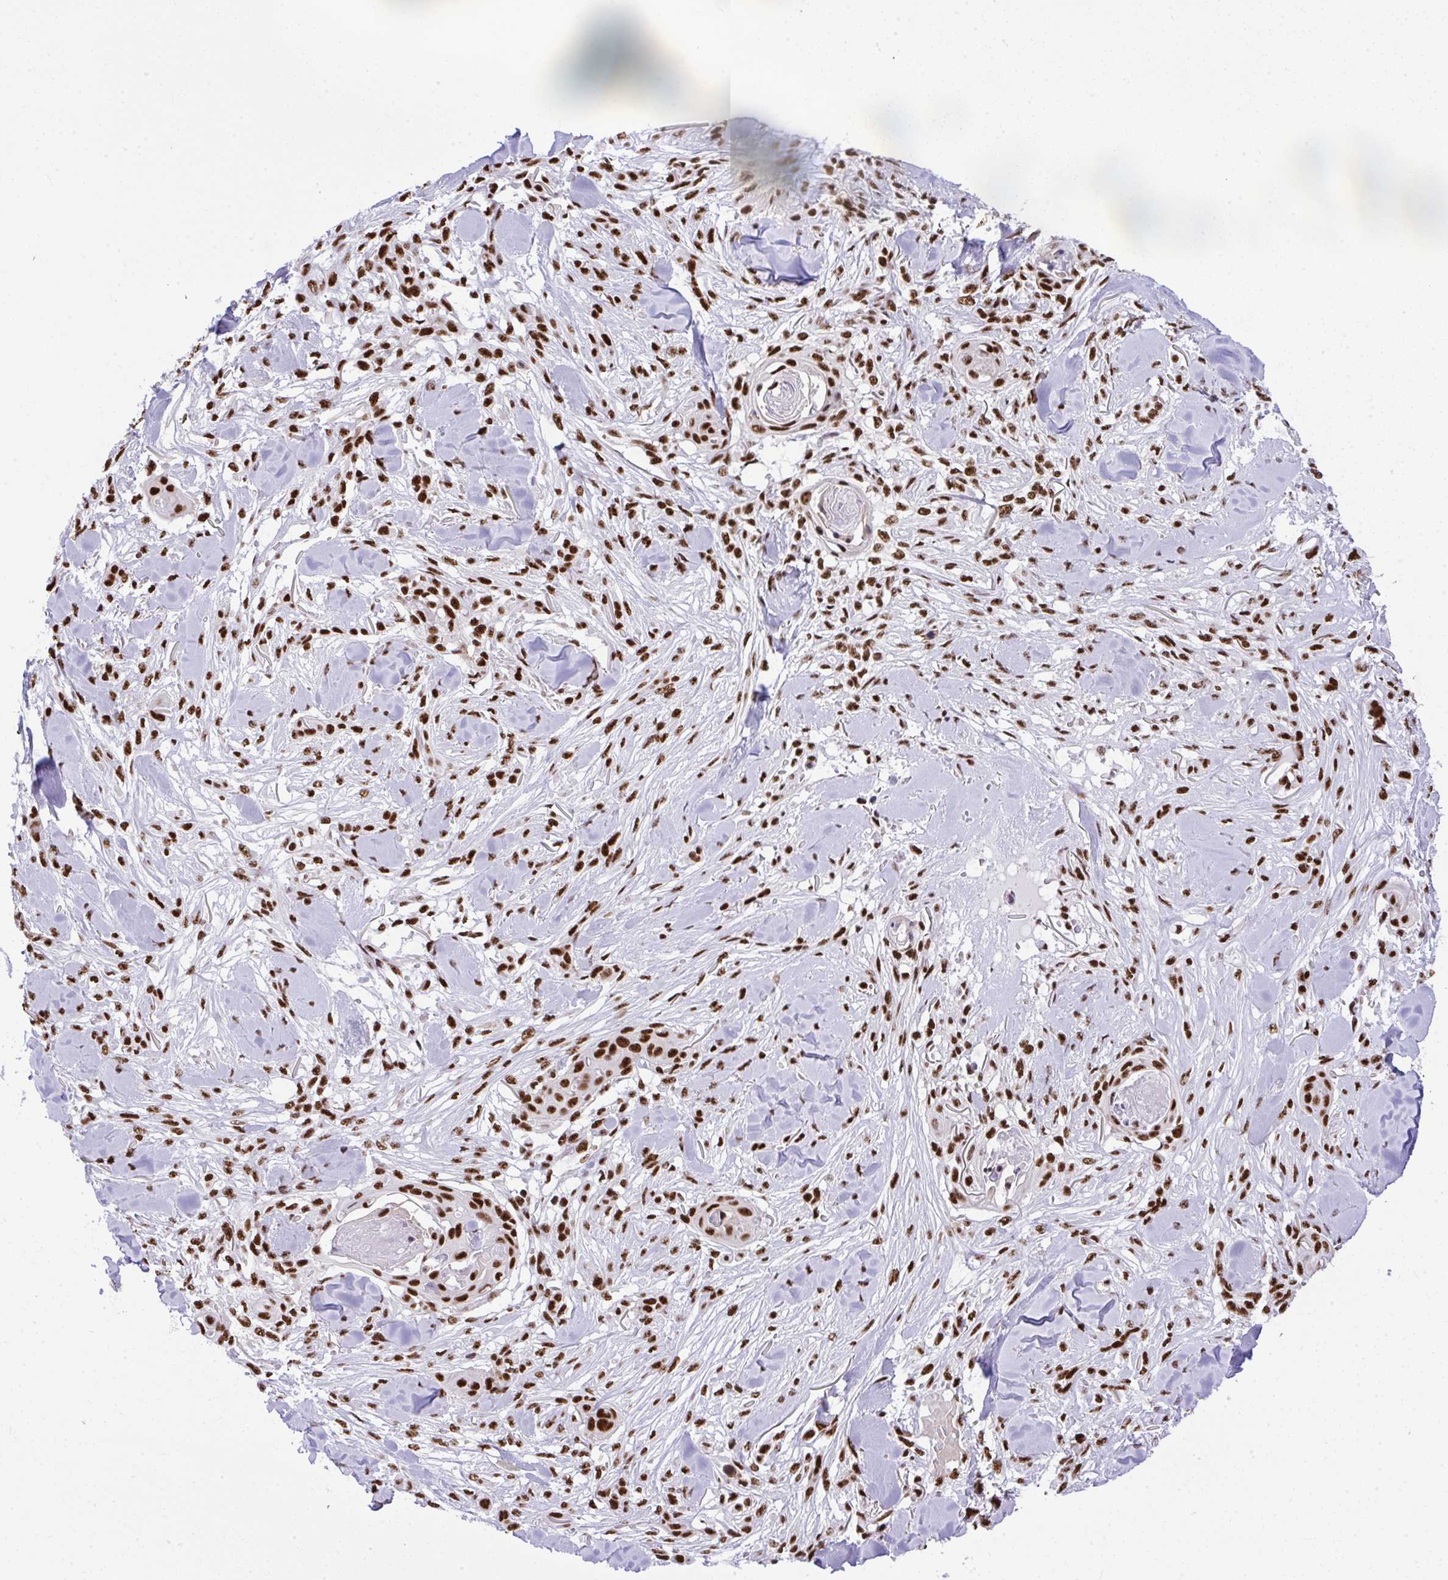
{"staining": {"intensity": "strong", "quantity": ">75%", "location": "nuclear"}, "tissue": "skin cancer", "cell_type": "Tumor cells", "image_type": "cancer", "snomed": [{"axis": "morphology", "description": "Squamous cell carcinoma, NOS"}, {"axis": "topography", "description": "Skin"}], "caption": "This image reveals IHC staining of human skin cancer (squamous cell carcinoma), with high strong nuclear staining in approximately >75% of tumor cells.", "gene": "PRPF19", "patient": {"sex": "female", "age": 59}}